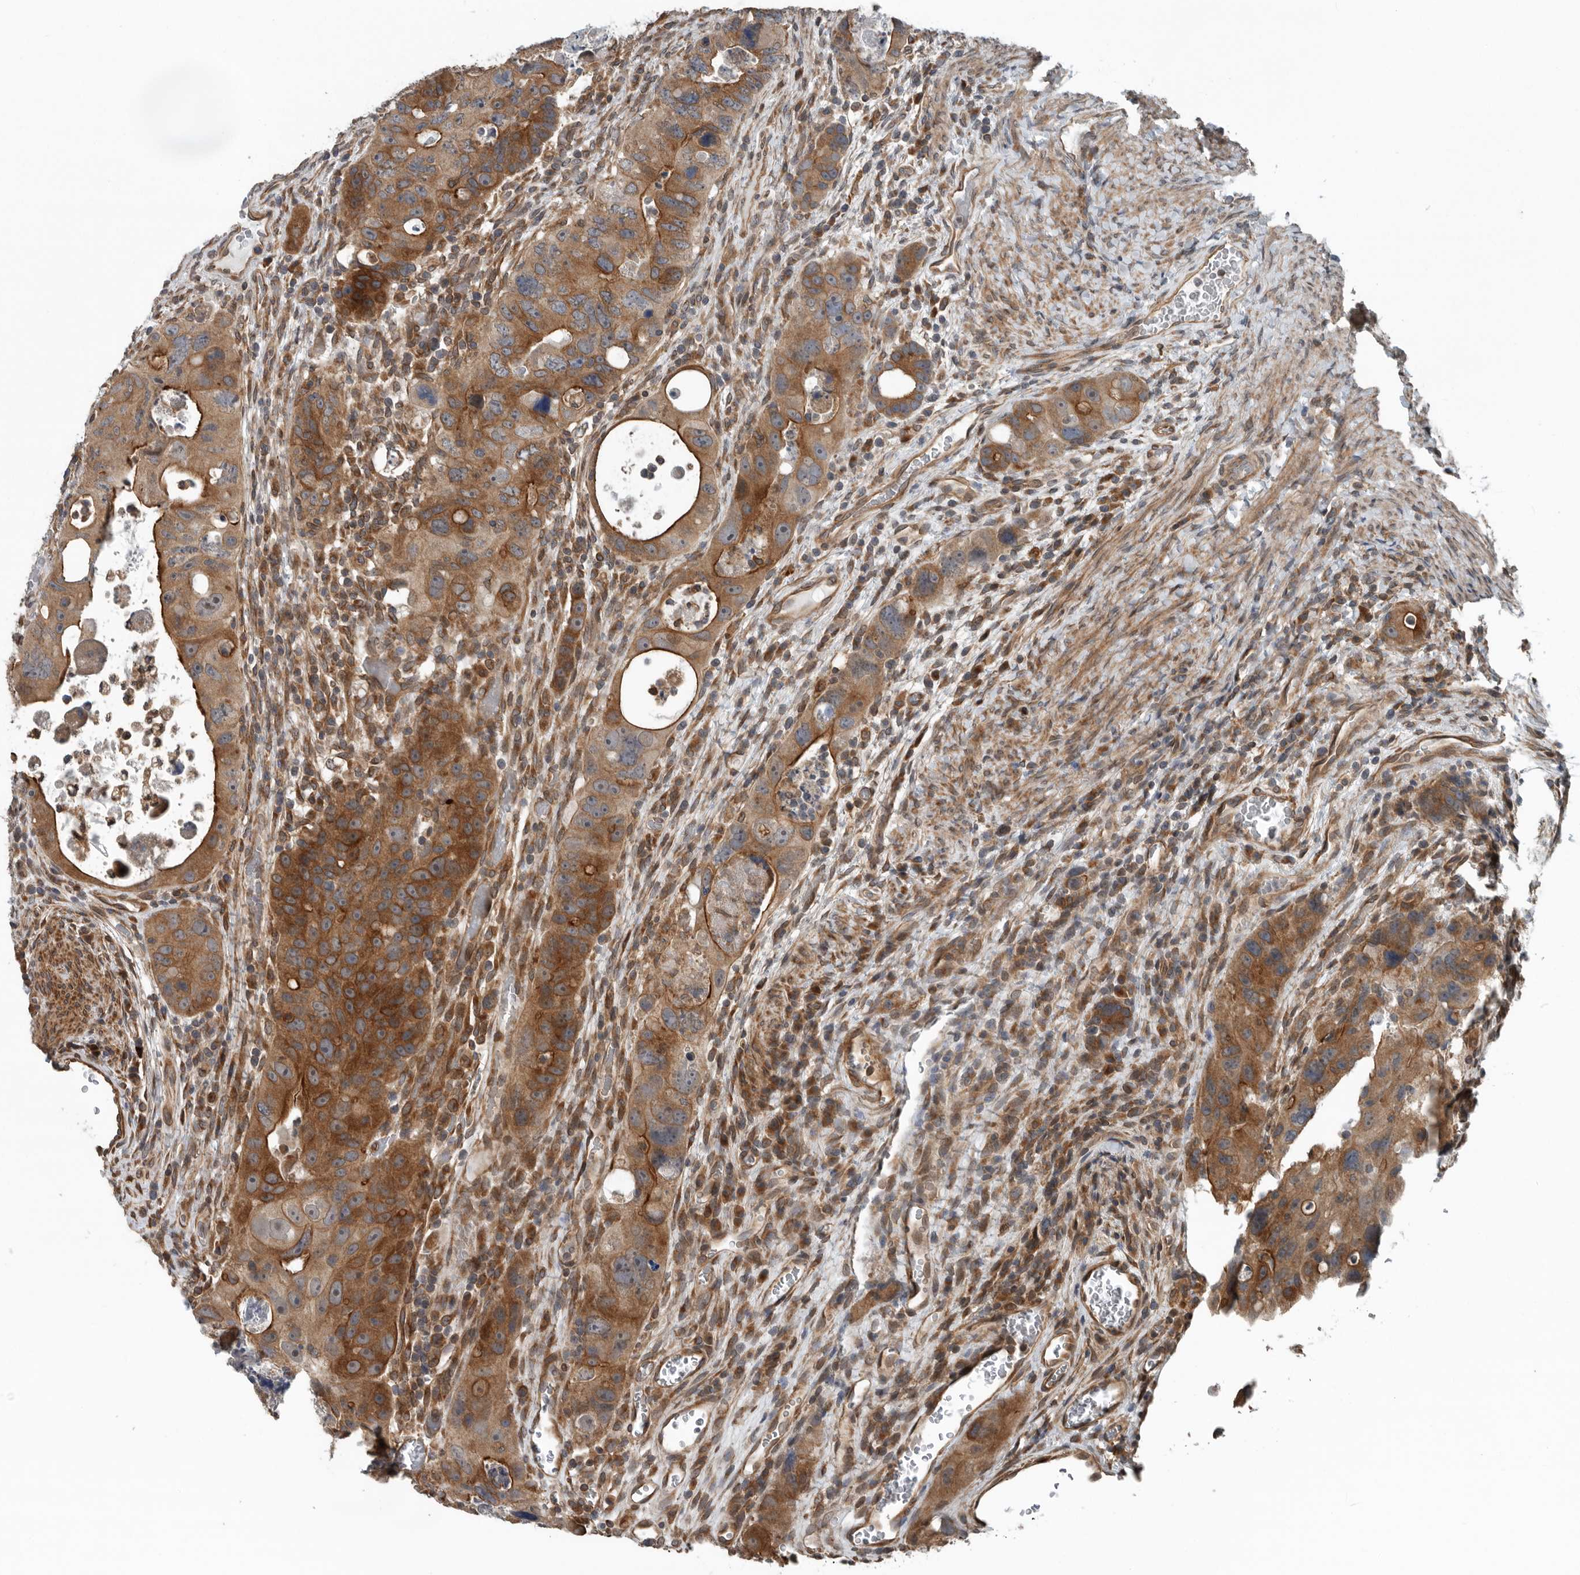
{"staining": {"intensity": "moderate", "quantity": ">75%", "location": "cytoplasmic/membranous"}, "tissue": "colorectal cancer", "cell_type": "Tumor cells", "image_type": "cancer", "snomed": [{"axis": "morphology", "description": "Adenocarcinoma, NOS"}, {"axis": "topography", "description": "Rectum"}], "caption": "Colorectal adenocarcinoma stained with DAB immunohistochemistry displays medium levels of moderate cytoplasmic/membranous expression in approximately >75% of tumor cells.", "gene": "AMFR", "patient": {"sex": "male", "age": 59}}